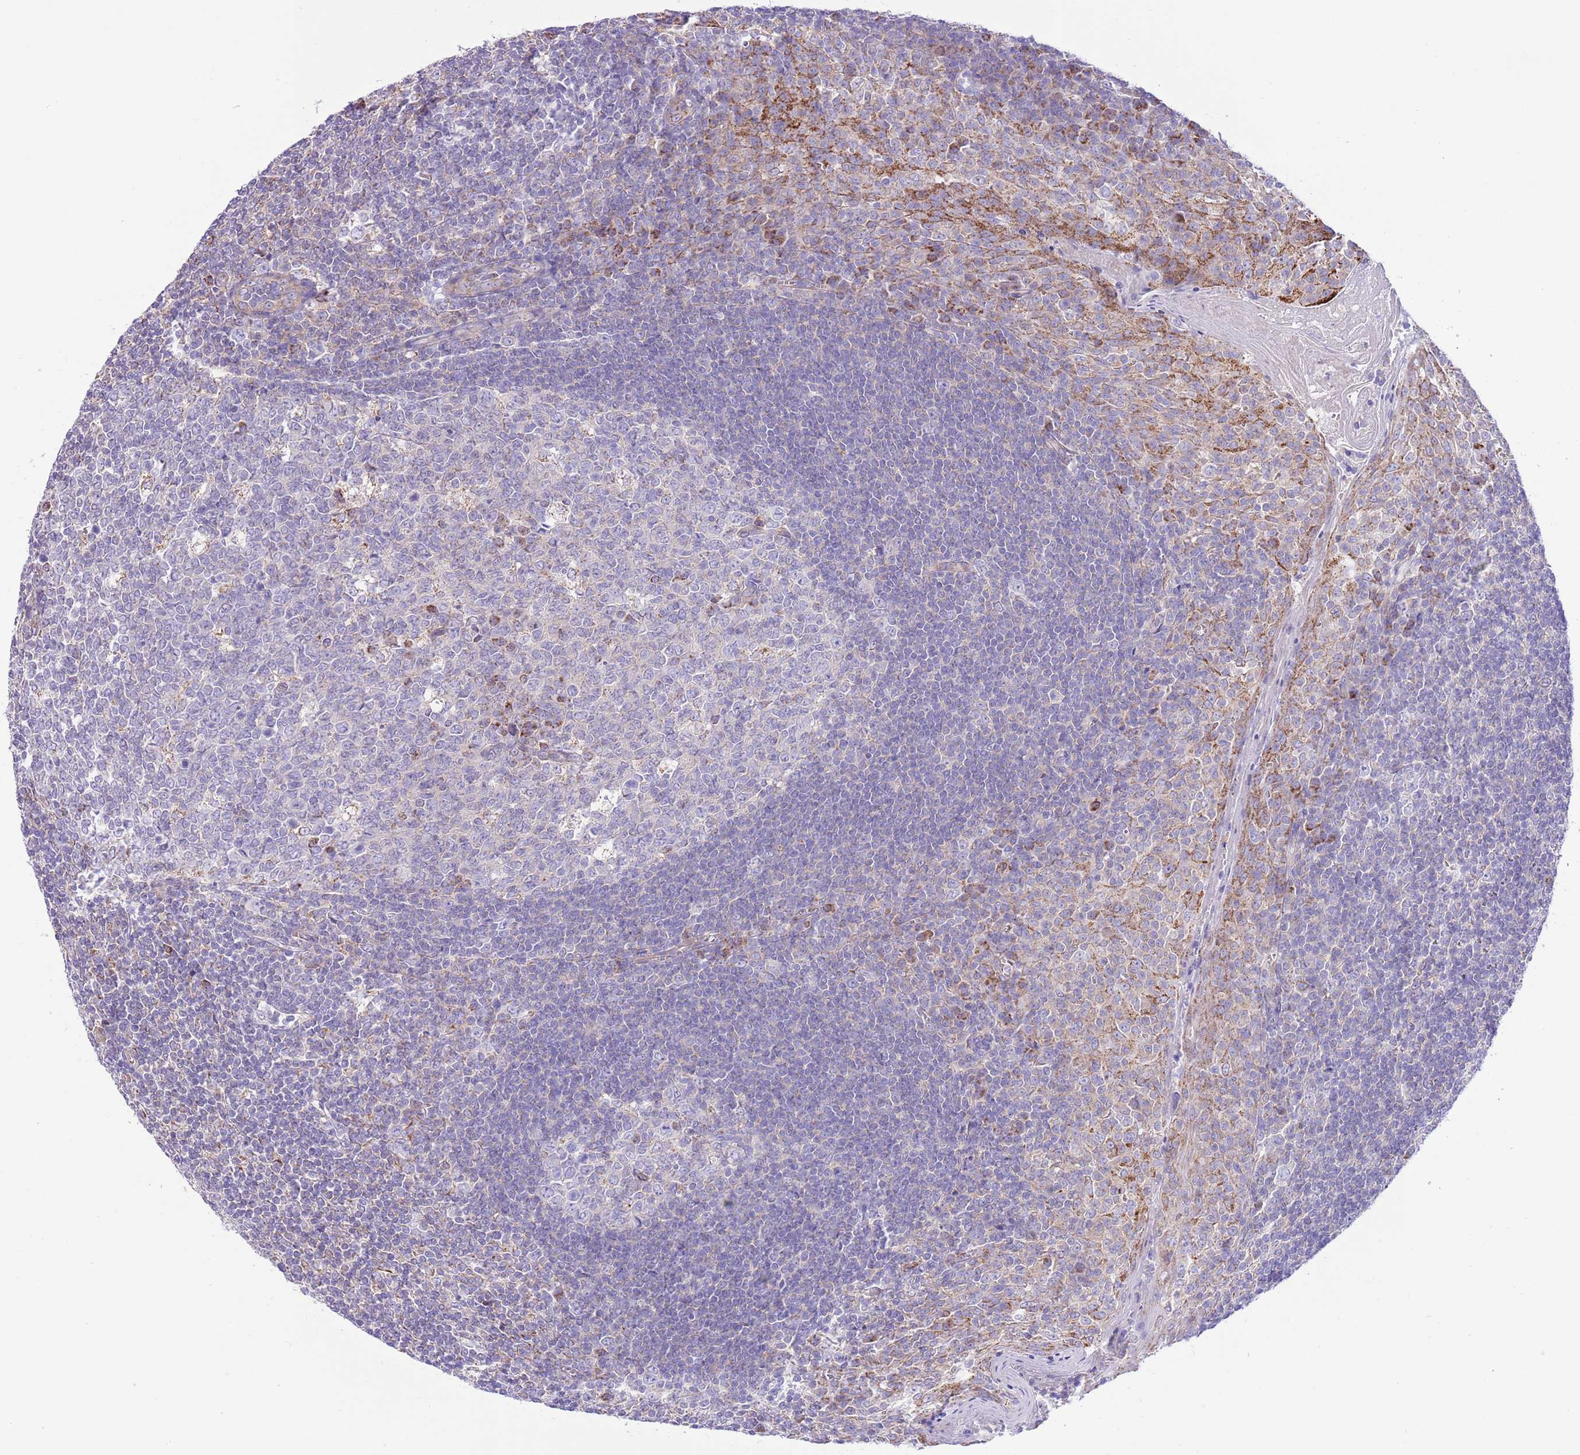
{"staining": {"intensity": "moderate", "quantity": "<25%", "location": "cytoplasmic/membranous"}, "tissue": "tonsil", "cell_type": "Germinal center cells", "image_type": "normal", "snomed": [{"axis": "morphology", "description": "Normal tissue, NOS"}, {"axis": "topography", "description": "Tonsil"}], "caption": "Moderate cytoplasmic/membranous protein expression is appreciated in approximately <25% of germinal center cells in tonsil. The staining was performed using DAB (3,3'-diaminobenzidine), with brown indicating positive protein expression. Nuclei are stained blue with hematoxylin.", "gene": "SS18L2", "patient": {"sex": "male", "age": 27}}